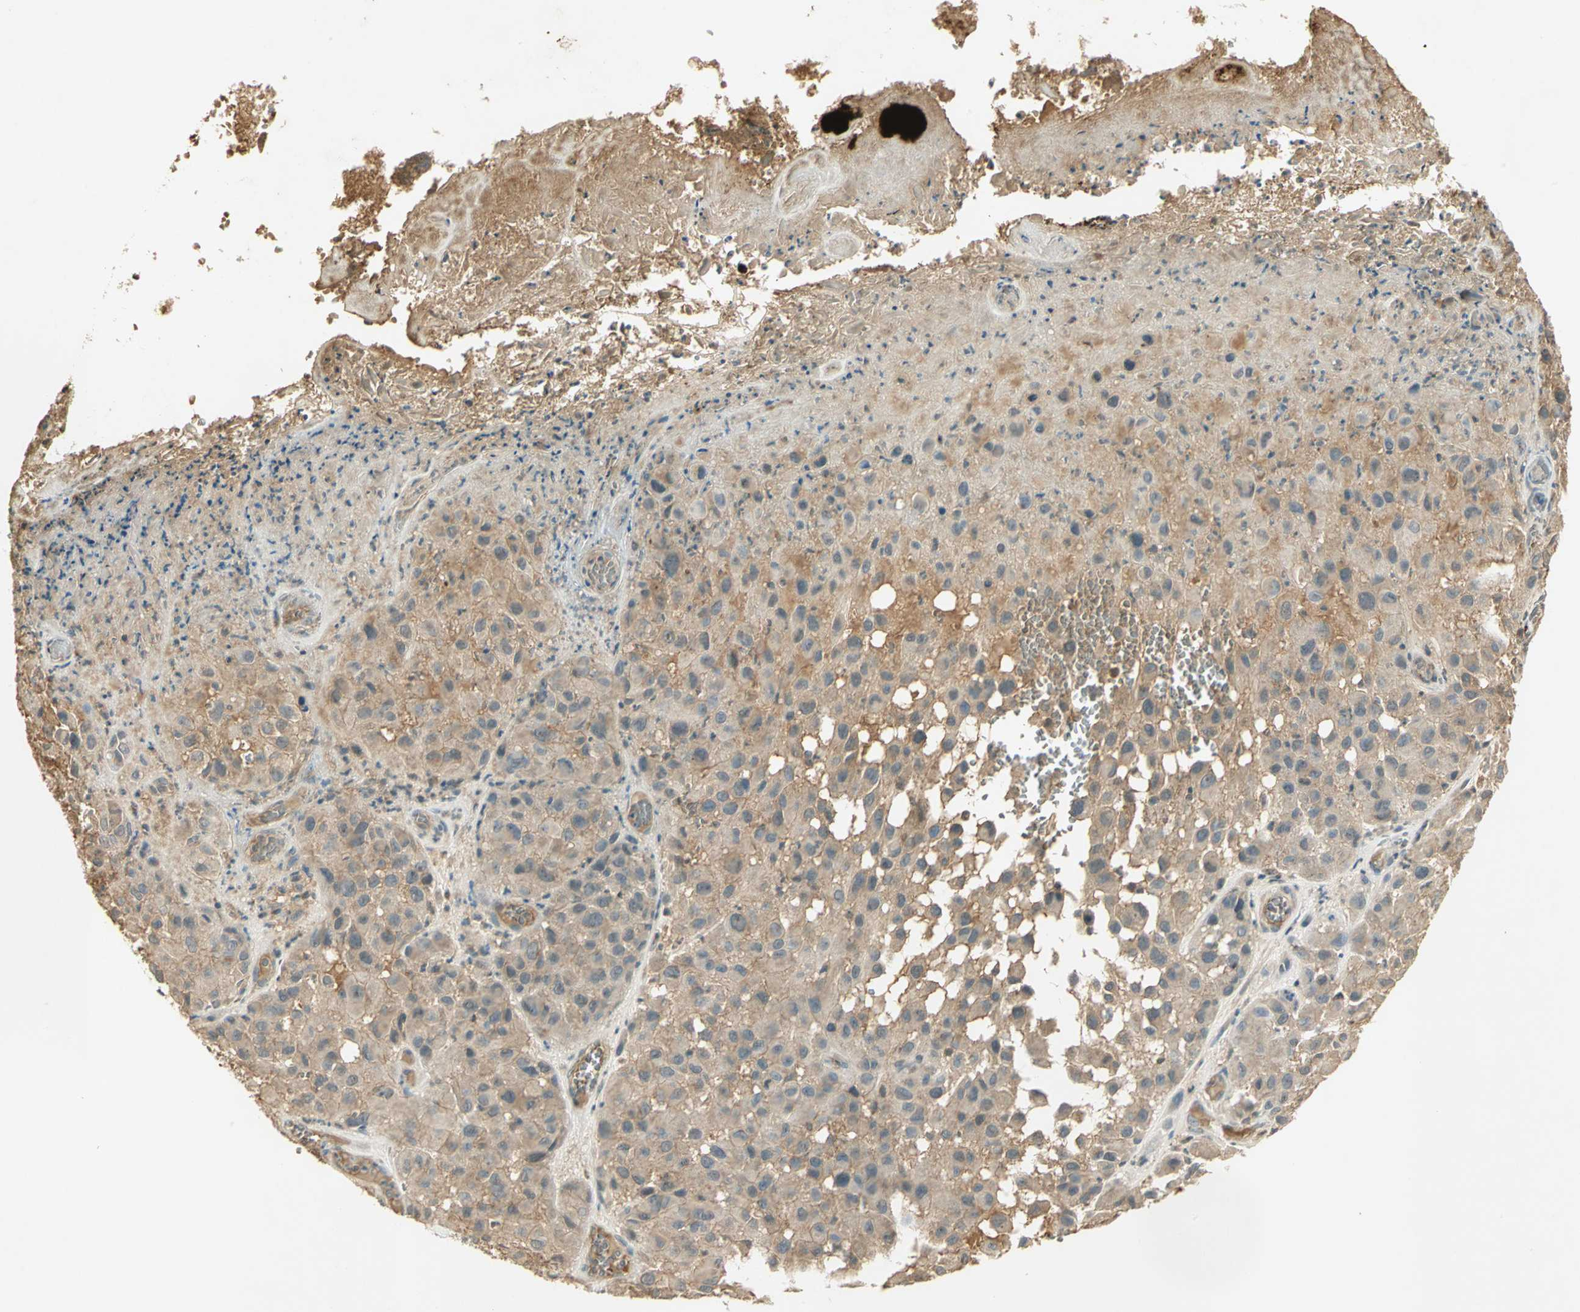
{"staining": {"intensity": "weak", "quantity": ">75%", "location": "cytoplasmic/membranous"}, "tissue": "melanoma", "cell_type": "Tumor cells", "image_type": "cancer", "snomed": [{"axis": "morphology", "description": "Malignant melanoma, NOS"}, {"axis": "topography", "description": "Skin"}], "caption": "Melanoma stained for a protein reveals weak cytoplasmic/membranous positivity in tumor cells. Immunohistochemistry (ihc) stains the protein in brown and the nuclei are stained blue.", "gene": "KEAP1", "patient": {"sex": "female", "age": 21}}